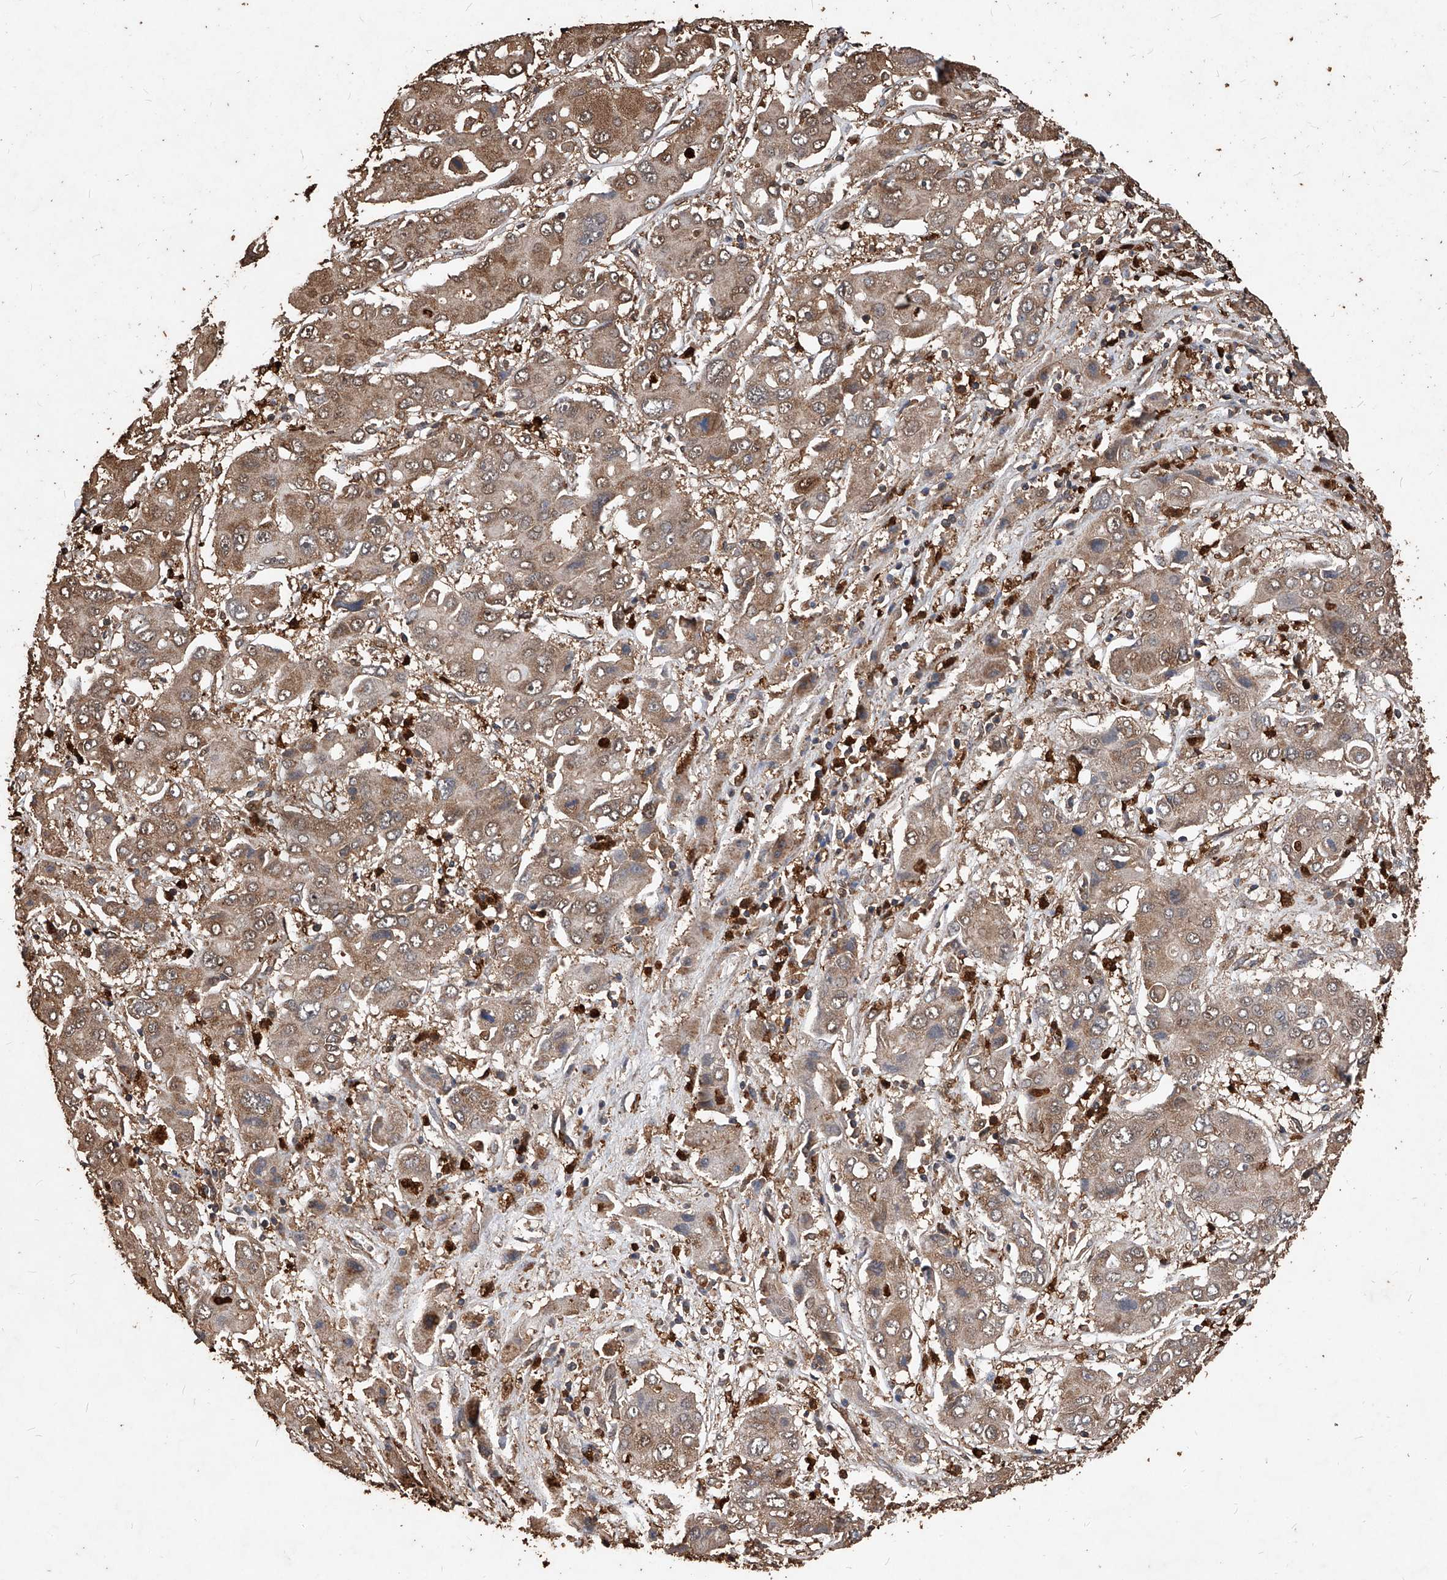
{"staining": {"intensity": "moderate", "quantity": ">75%", "location": "cytoplasmic/membranous"}, "tissue": "liver cancer", "cell_type": "Tumor cells", "image_type": "cancer", "snomed": [{"axis": "morphology", "description": "Cholangiocarcinoma"}, {"axis": "topography", "description": "Liver"}], "caption": "Immunohistochemical staining of human cholangiocarcinoma (liver) demonstrates medium levels of moderate cytoplasmic/membranous protein staining in about >75% of tumor cells.", "gene": "UCP2", "patient": {"sex": "male", "age": 67}}